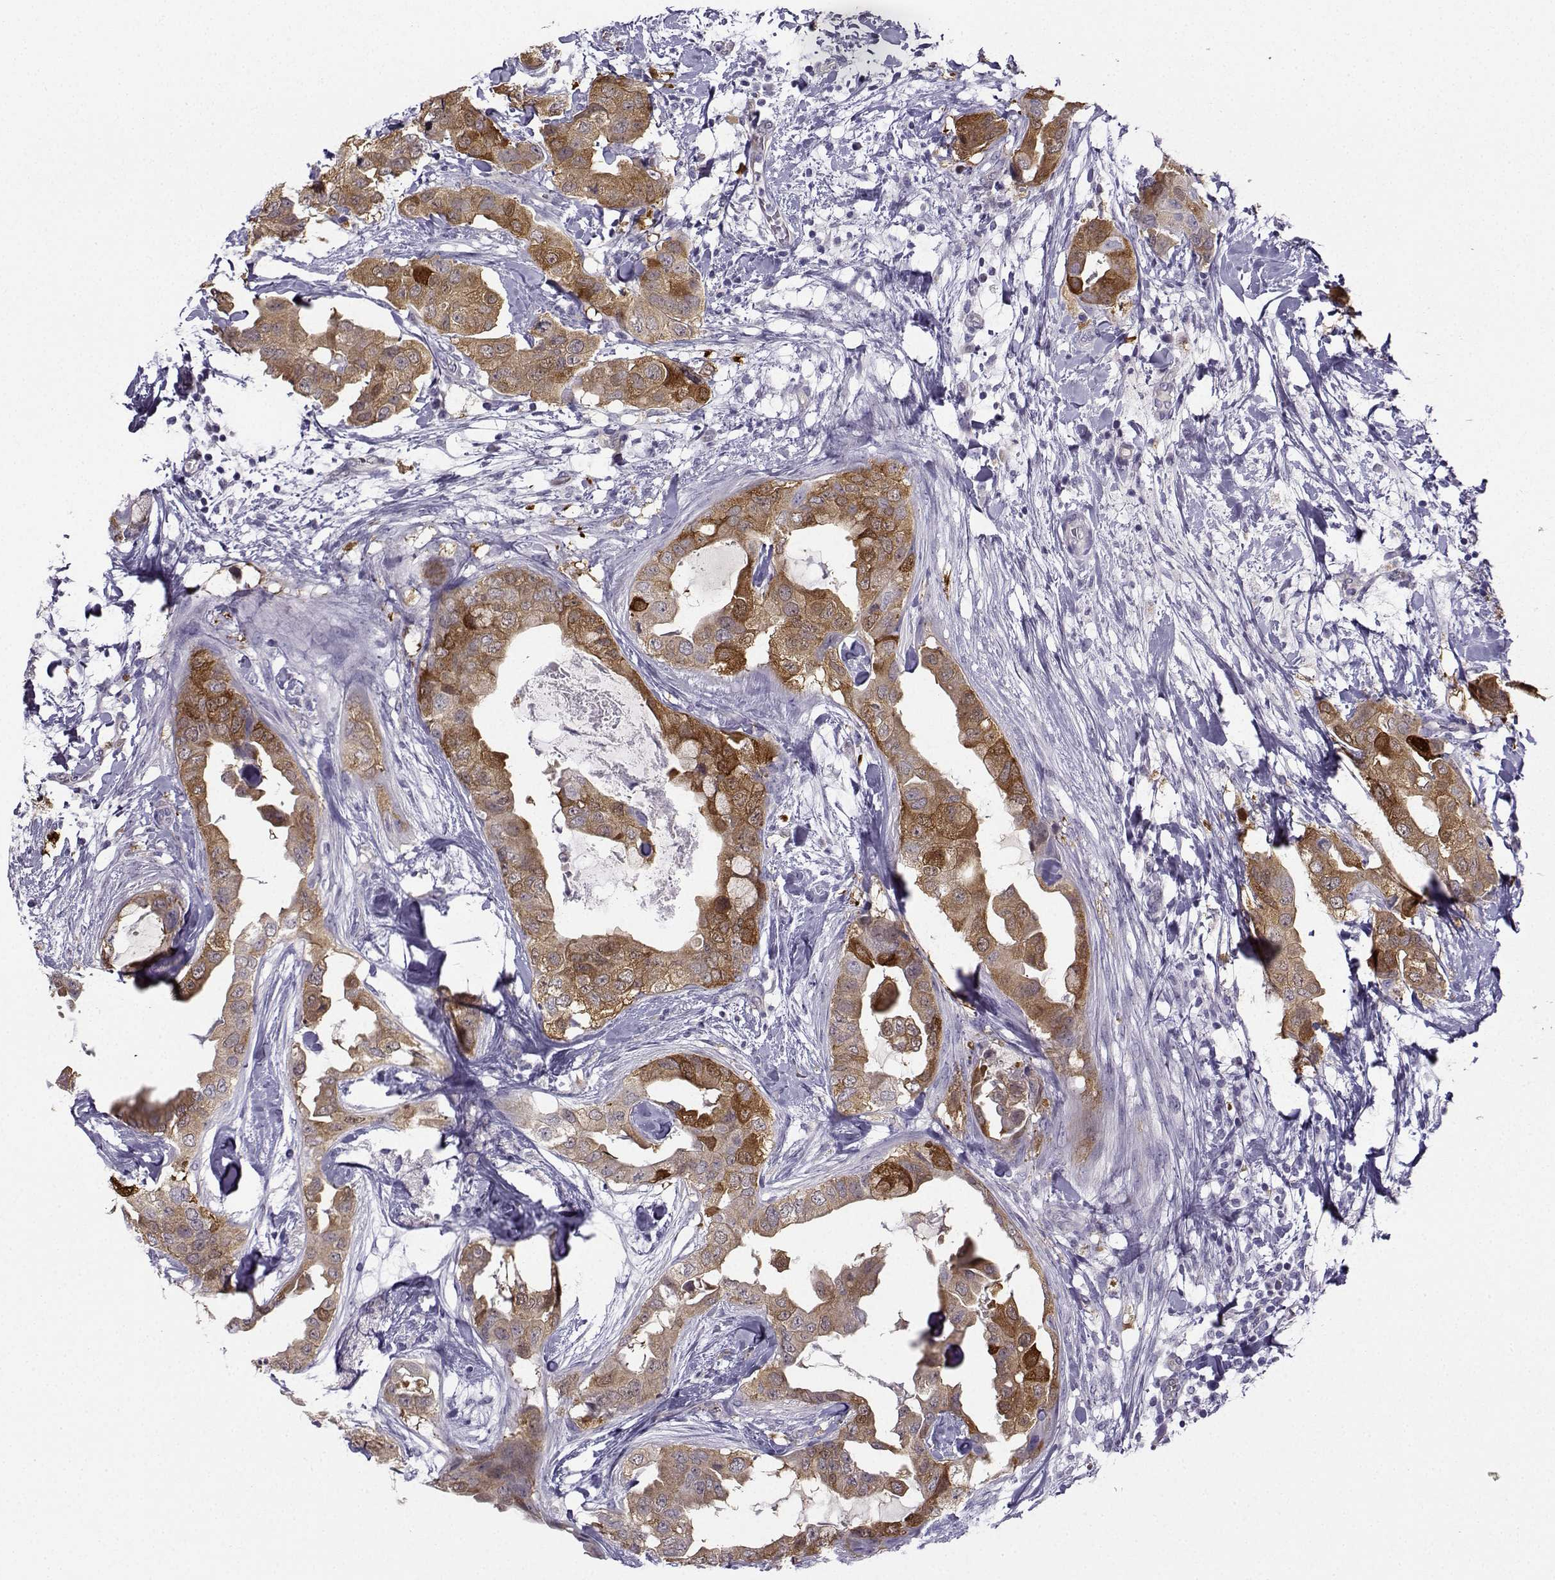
{"staining": {"intensity": "strong", "quantity": "<25%", "location": "cytoplasmic/membranous"}, "tissue": "breast cancer", "cell_type": "Tumor cells", "image_type": "cancer", "snomed": [{"axis": "morphology", "description": "Normal tissue, NOS"}, {"axis": "morphology", "description": "Duct carcinoma"}, {"axis": "topography", "description": "Breast"}], "caption": "A medium amount of strong cytoplasmic/membranous positivity is appreciated in about <25% of tumor cells in breast cancer tissue.", "gene": "NQO1", "patient": {"sex": "female", "age": 40}}